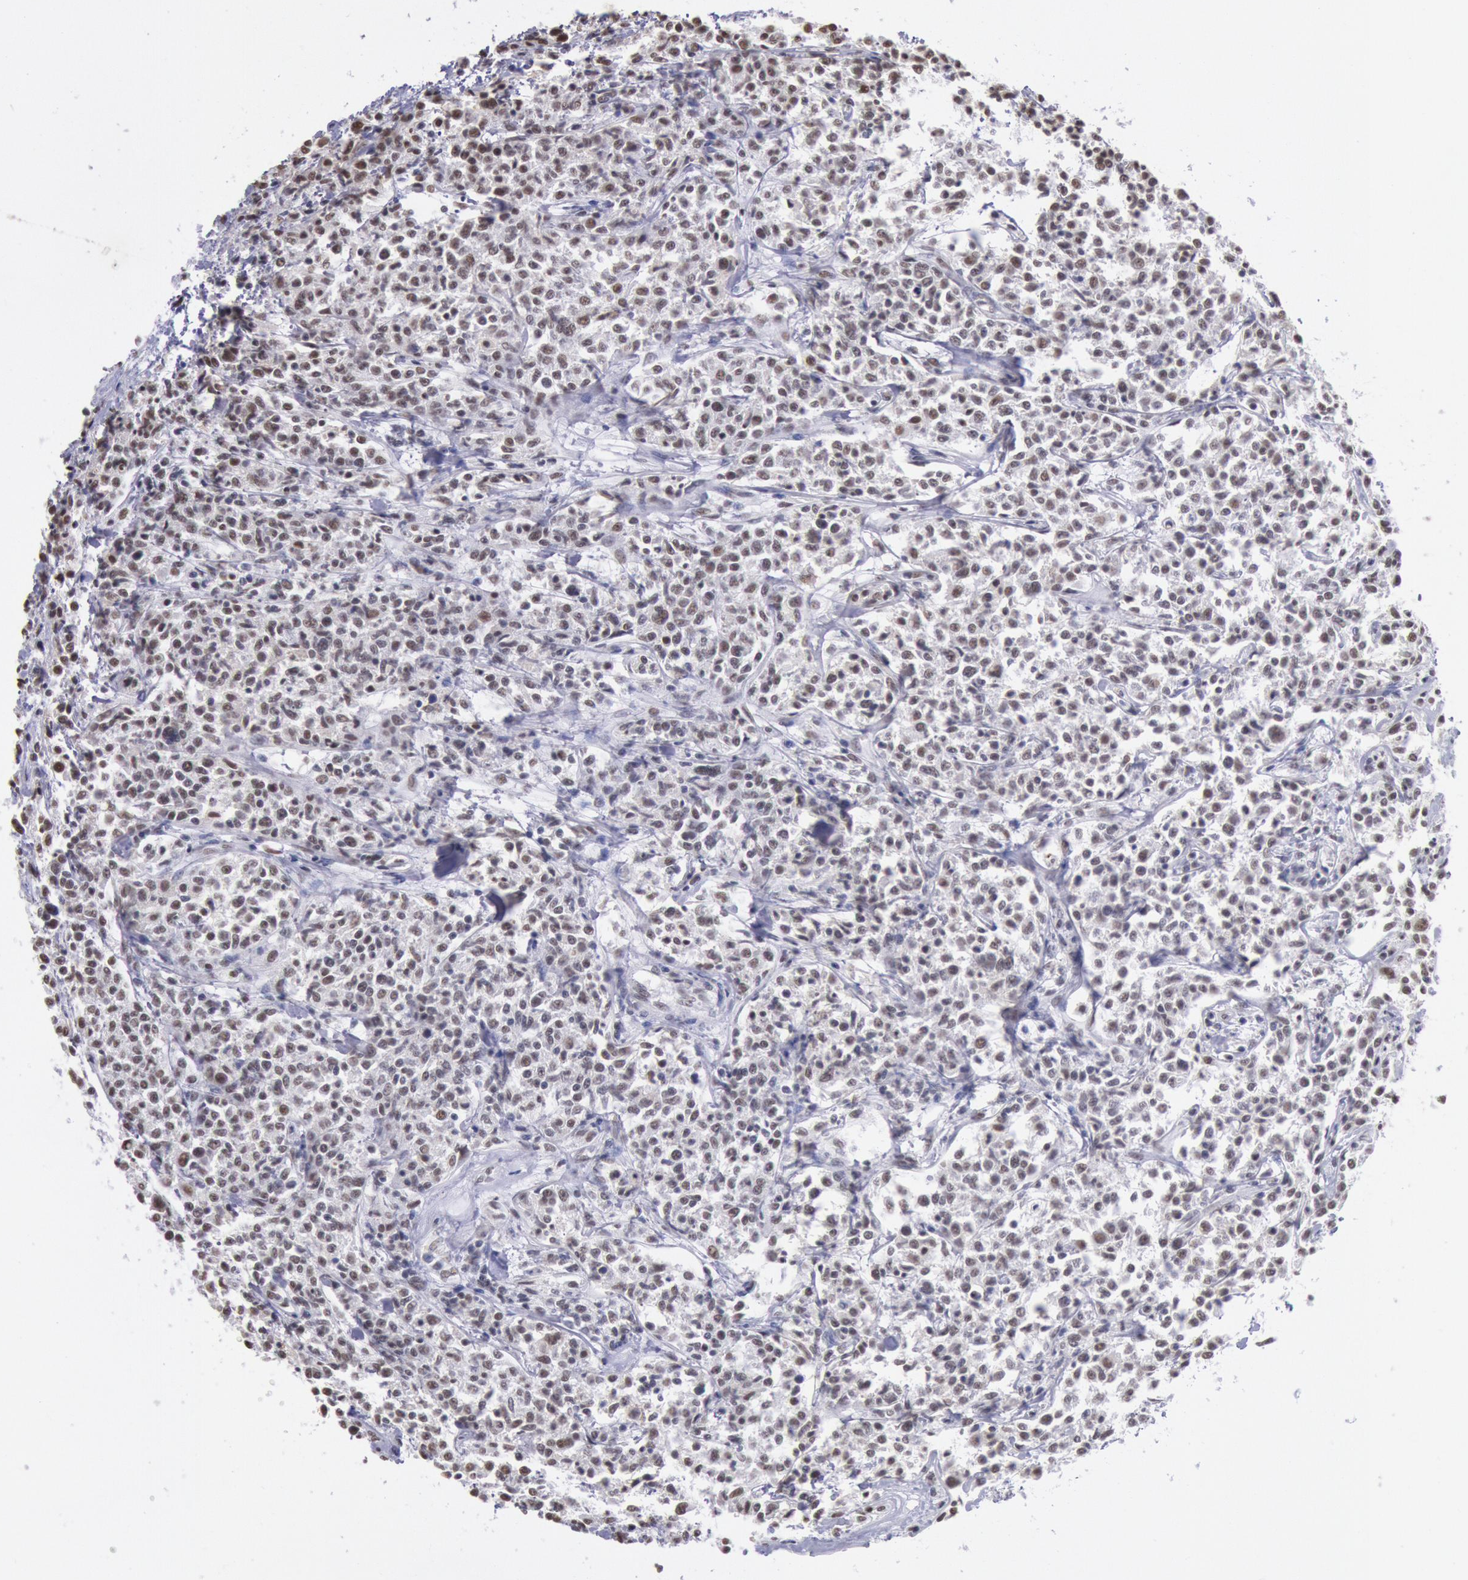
{"staining": {"intensity": "weak", "quantity": "25%-75%", "location": "nuclear"}, "tissue": "lymphoma", "cell_type": "Tumor cells", "image_type": "cancer", "snomed": [{"axis": "morphology", "description": "Malignant lymphoma, non-Hodgkin's type, Low grade"}, {"axis": "topography", "description": "Small intestine"}], "caption": "Immunohistochemistry (IHC) (DAB (3,3'-diaminobenzidine)) staining of lymphoma exhibits weak nuclear protein staining in approximately 25%-75% of tumor cells. The protein is shown in brown color, while the nuclei are stained blue.", "gene": "SNRPD3", "patient": {"sex": "female", "age": 59}}